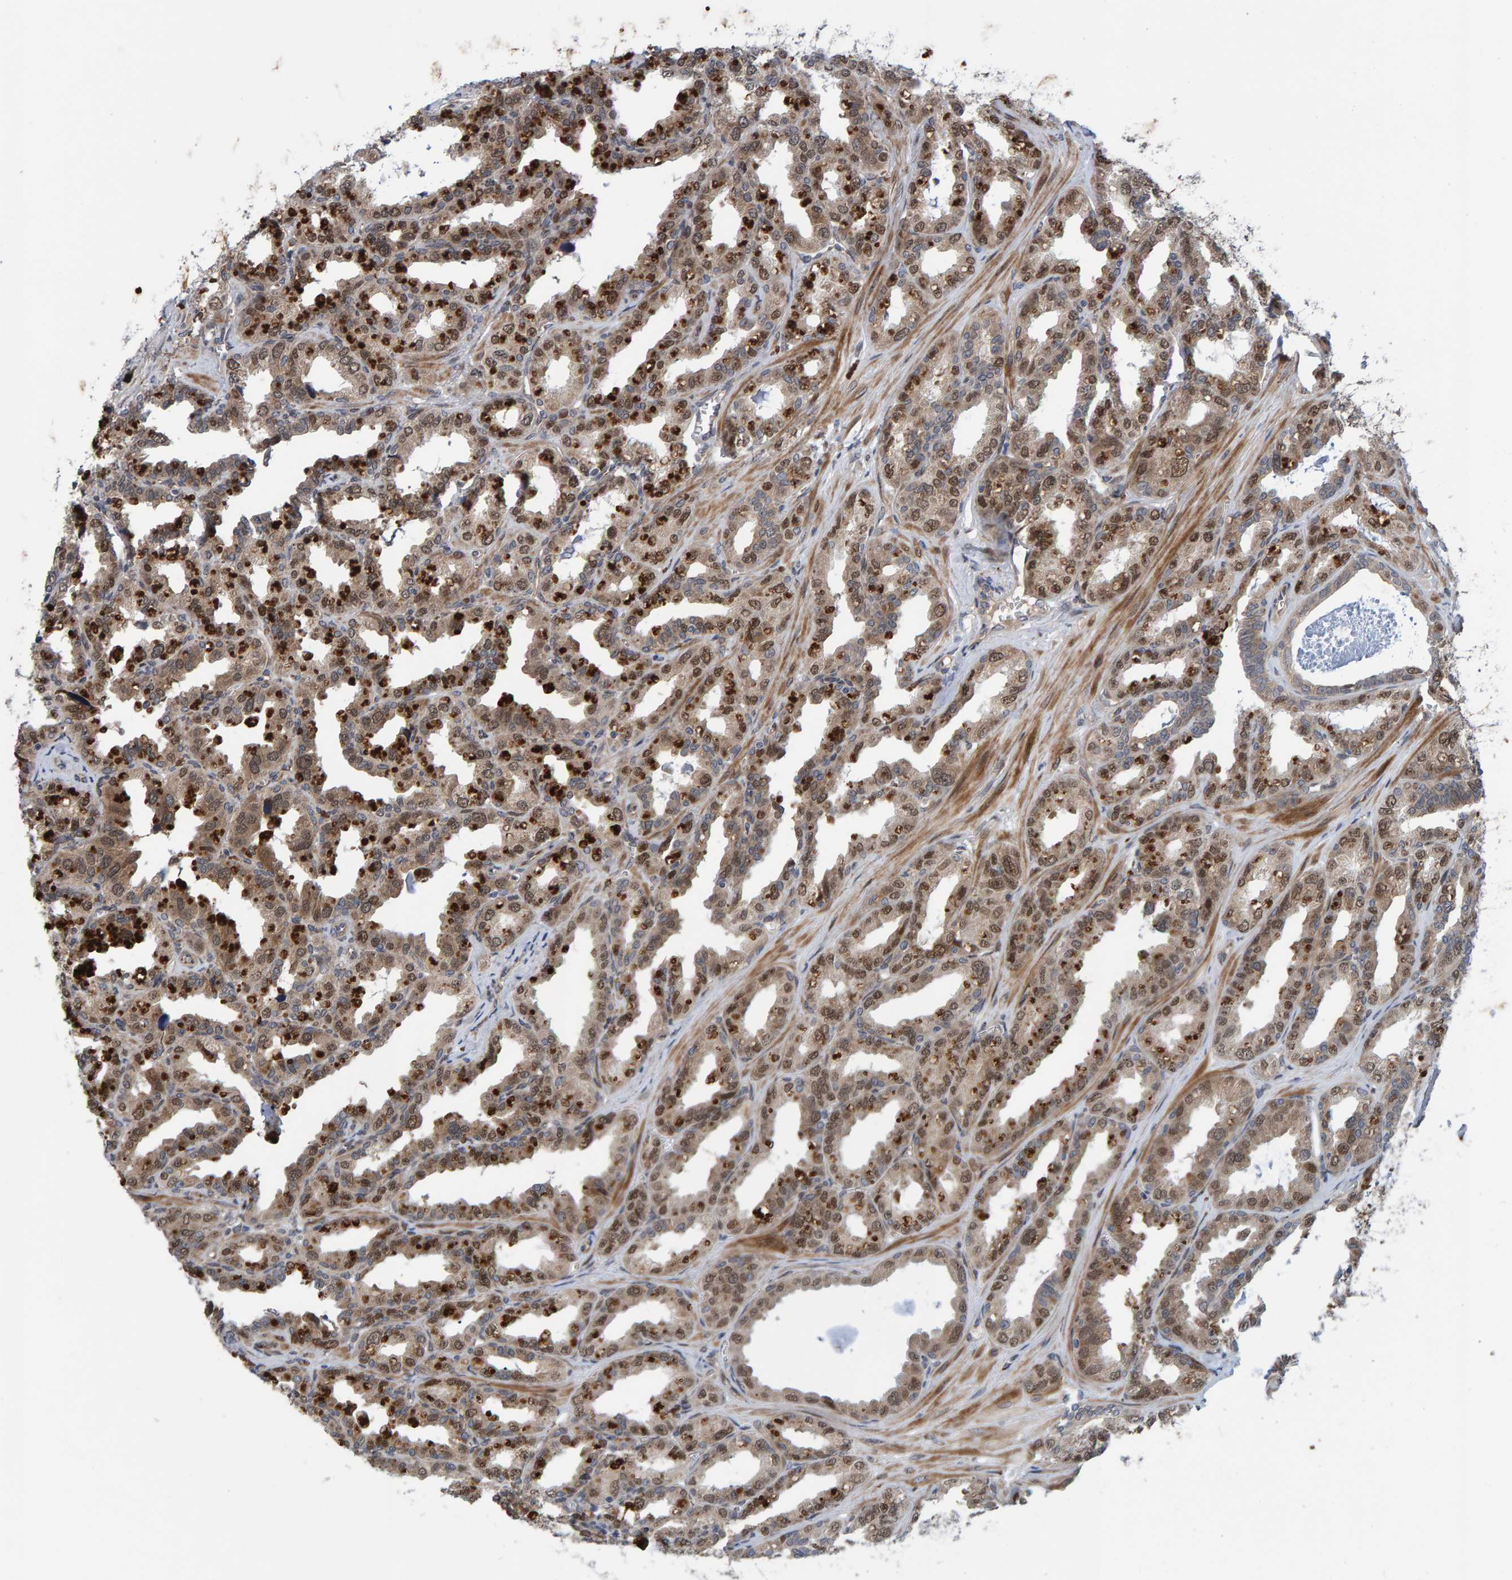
{"staining": {"intensity": "moderate", "quantity": ">75%", "location": "cytoplasmic/membranous,nuclear"}, "tissue": "seminal vesicle", "cell_type": "Glandular cells", "image_type": "normal", "snomed": [{"axis": "morphology", "description": "Normal tissue, NOS"}, {"axis": "topography", "description": "Prostate"}, {"axis": "topography", "description": "Seminal veicle"}], "caption": "DAB (3,3'-diaminobenzidine) immunohistochemical staining of normal seminal vesicle exhibits moderate cytoplasmic/membranous,nuclear protein positivity in about >75% of glandular cells.", "gene": "MFSD6L", "patient": {"sex": "male", "age": 51}}